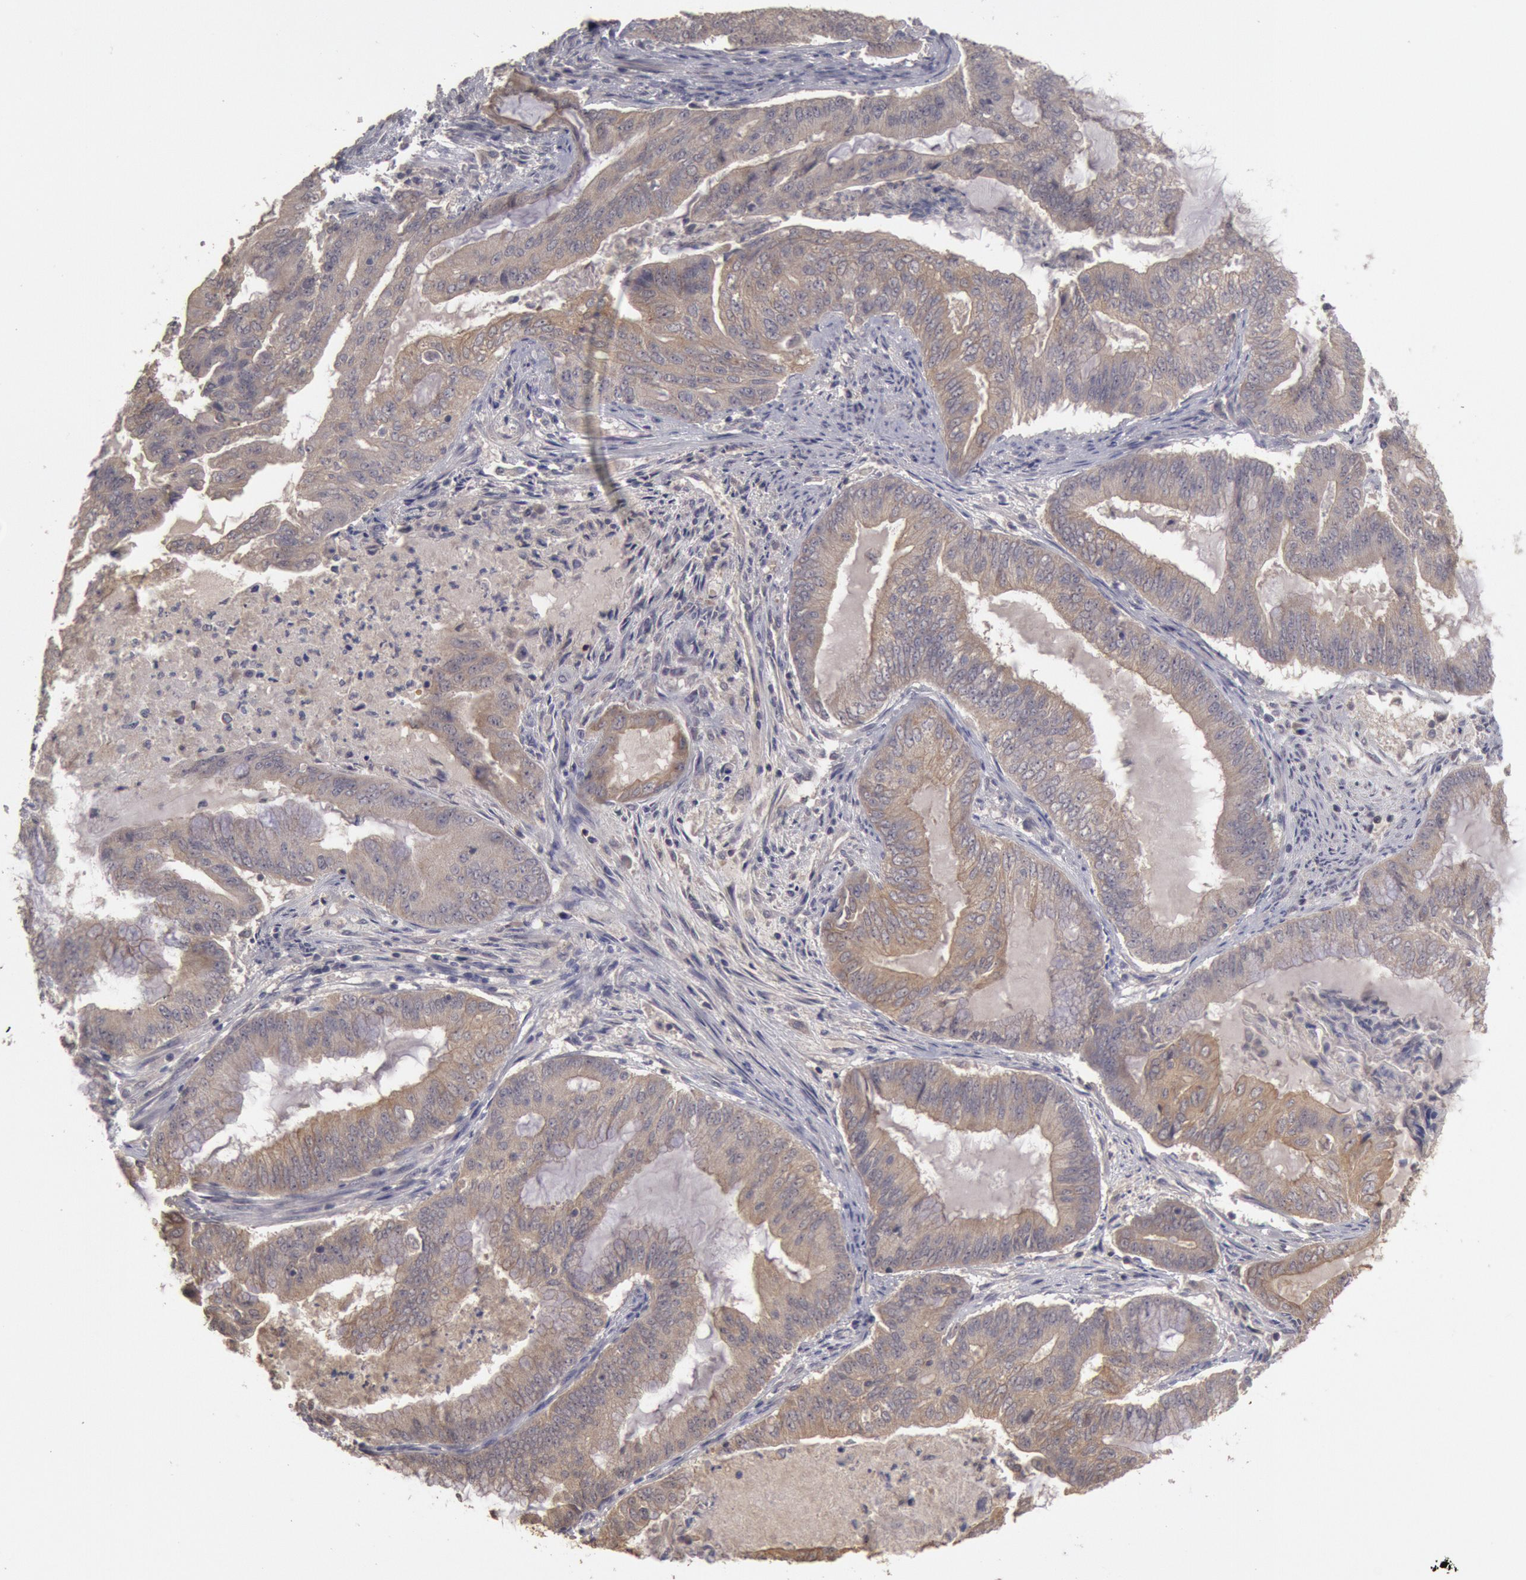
{"staining": {"intensity": "weak", "quantity": ">75%", "location": "cytoplasmic/membranous"}, "tissue": "endometrial cancer", "cell_type": "Tumor cells", "image_type": "cancer", "snomed": [{"axis": "morphology", "description": "Adenocarcinoma, NOS"}, {"axis": "topography", "description": "Endometrium"}], "caption": "This photomicrograph shows immunohistochemistry (IHC) staining of human endometrial cancer (adenocarcinoma), with low weak cytoplasmic/membranous staining in about >75% of tumor cells.", "gene": "ZFP36L1", "patient": {"sex": "female", "age": 63}}